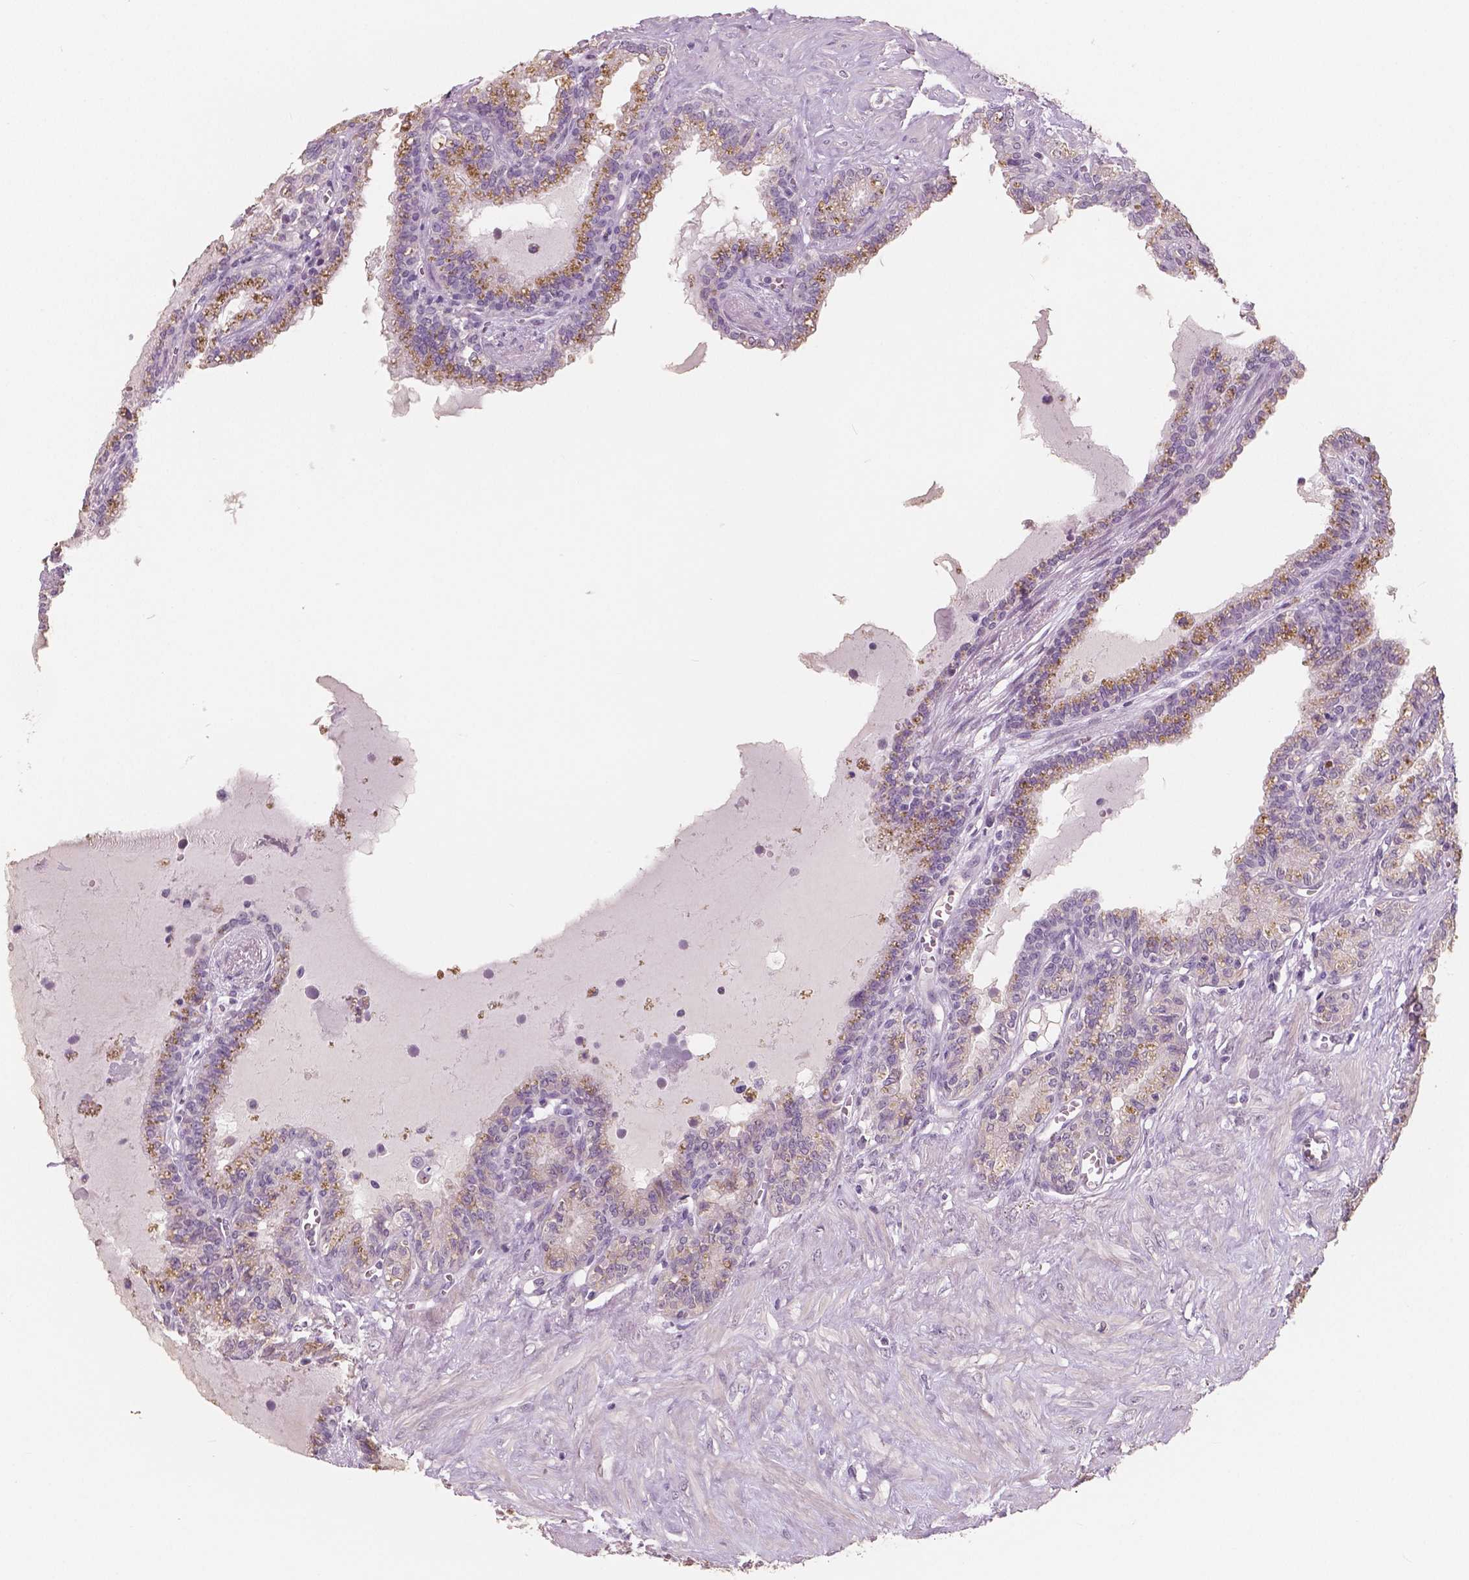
{"staining": {"intensity": "negative", "quantity": "none", "location": "none"}, "tissue": "seminal vesicle", "cell_type": "Glandular cells", "image_type": "normal", "snomed": [{"axis": "morphology", "description": "Normal tissue, NOS"}, {"axis": "morphology", "description": "Urothelial carcinoma, NOS"}, {"axis": "topography", "description": "Urinary bladder"}, {"axis": "topography", "description": "Seminal veicle"}], "caption": "The micrograph reveals no staining of glandular cells in benign seminal vesicle. (DAB (3,3'-diaminobenzidine) immunohistochemistry, high magnification).", "gene": "KIT", "patient": {"sex": "male", "age": 76}}